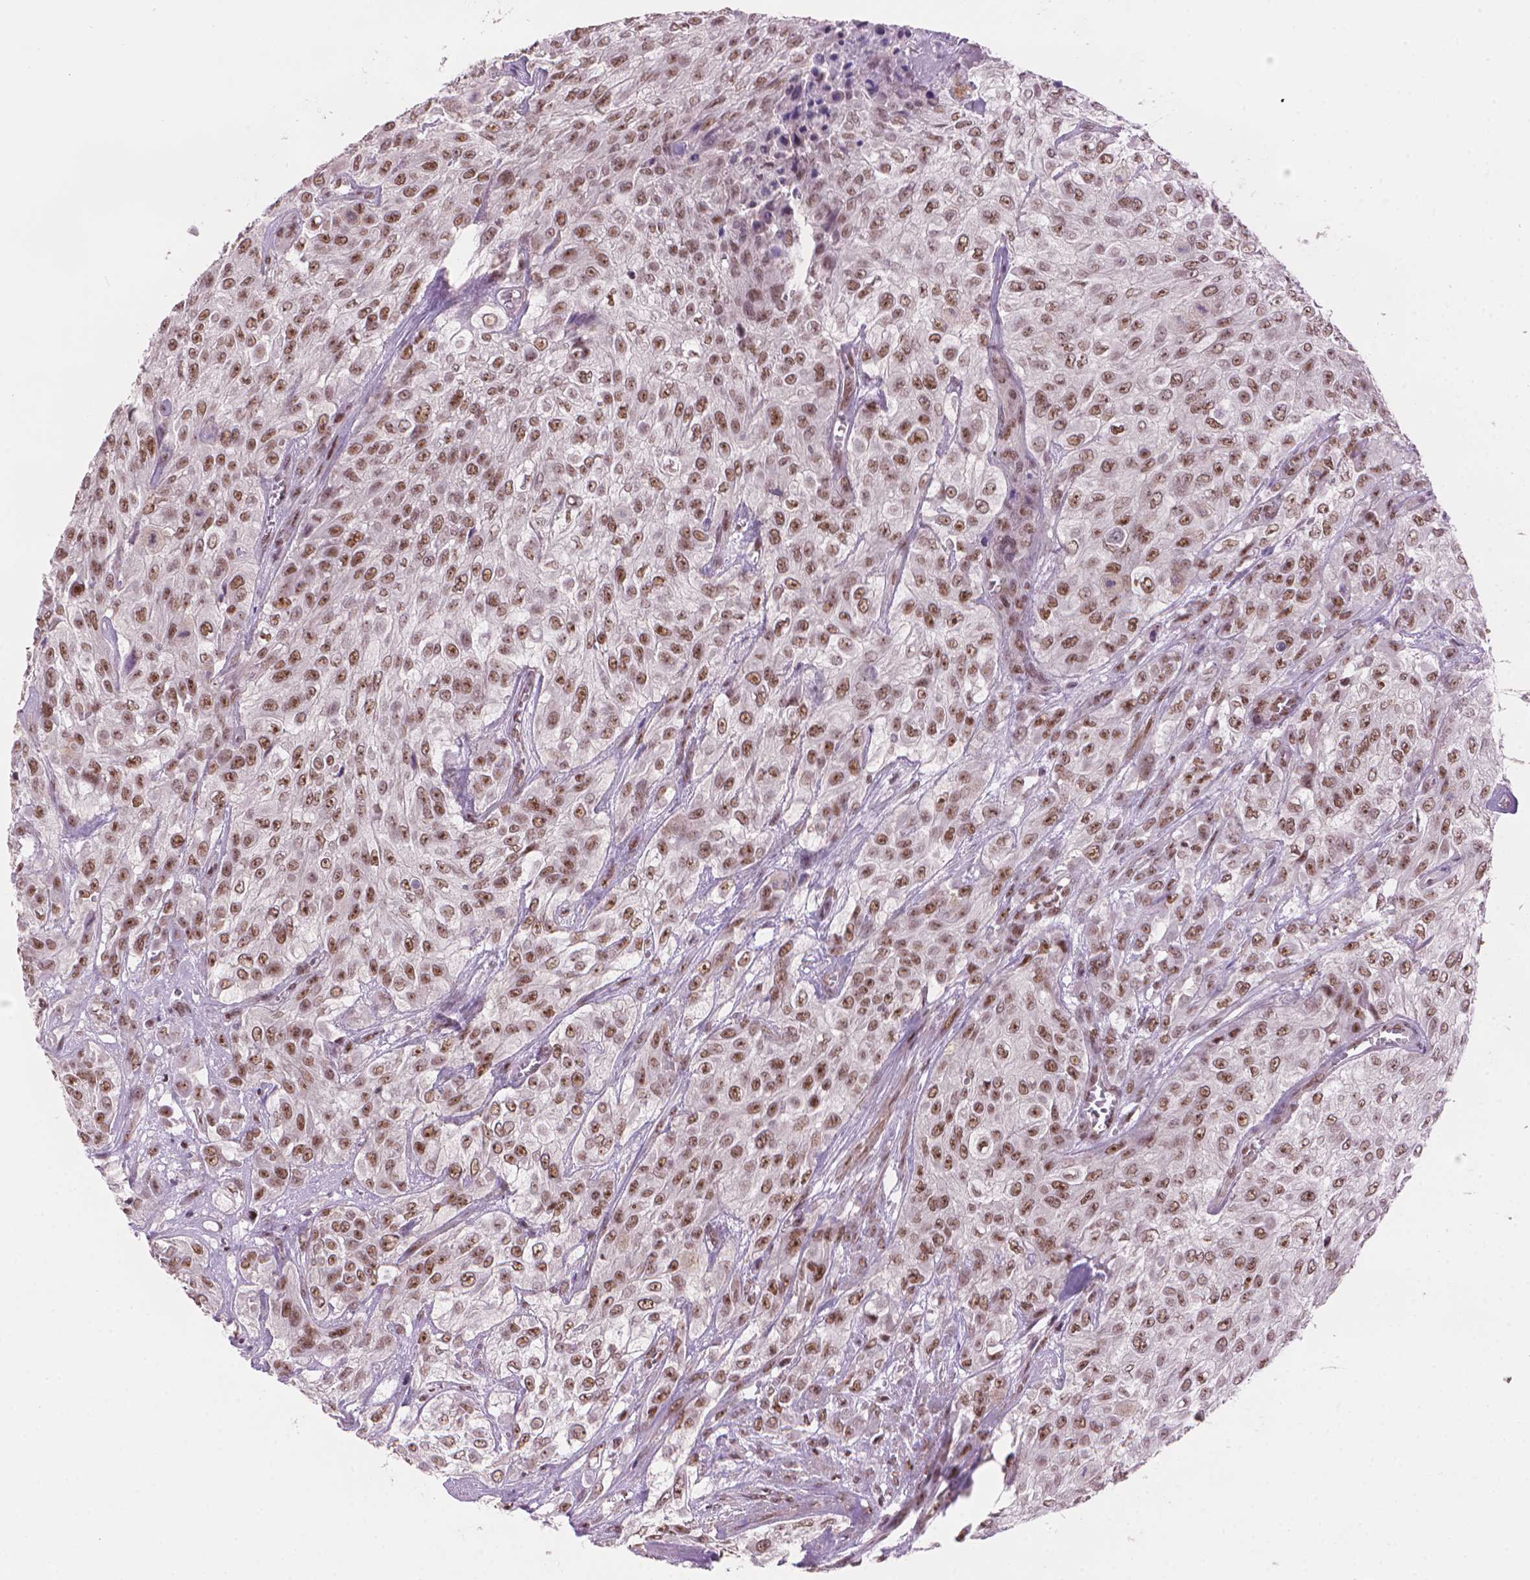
{"staining": {"intensity": "moderate", "quantity": ">75%", "location": "nuclear"}, "tissue": "urothelial cancer", "cell_type": "Tumor cells", "image_type": "cancer", "snomed": [{"axis": "morphology", "description": "Urothelial carcinoma, High grade"}, {"axis": "topography", "description": "Urinary bladder"}], "caption": "An image of urothelial cancer stained for a protein shows moderate nuclear brown staining in tumor cells. The staining was performed using DAB (3,3'-diaminobenzidine) to visualize the protein expression in brown, while the nuclei were stained in blue with hematoxylin (Magnification: 20x).", "gene": "UBN1", "patient": {"sex": "male", "age": 57}}